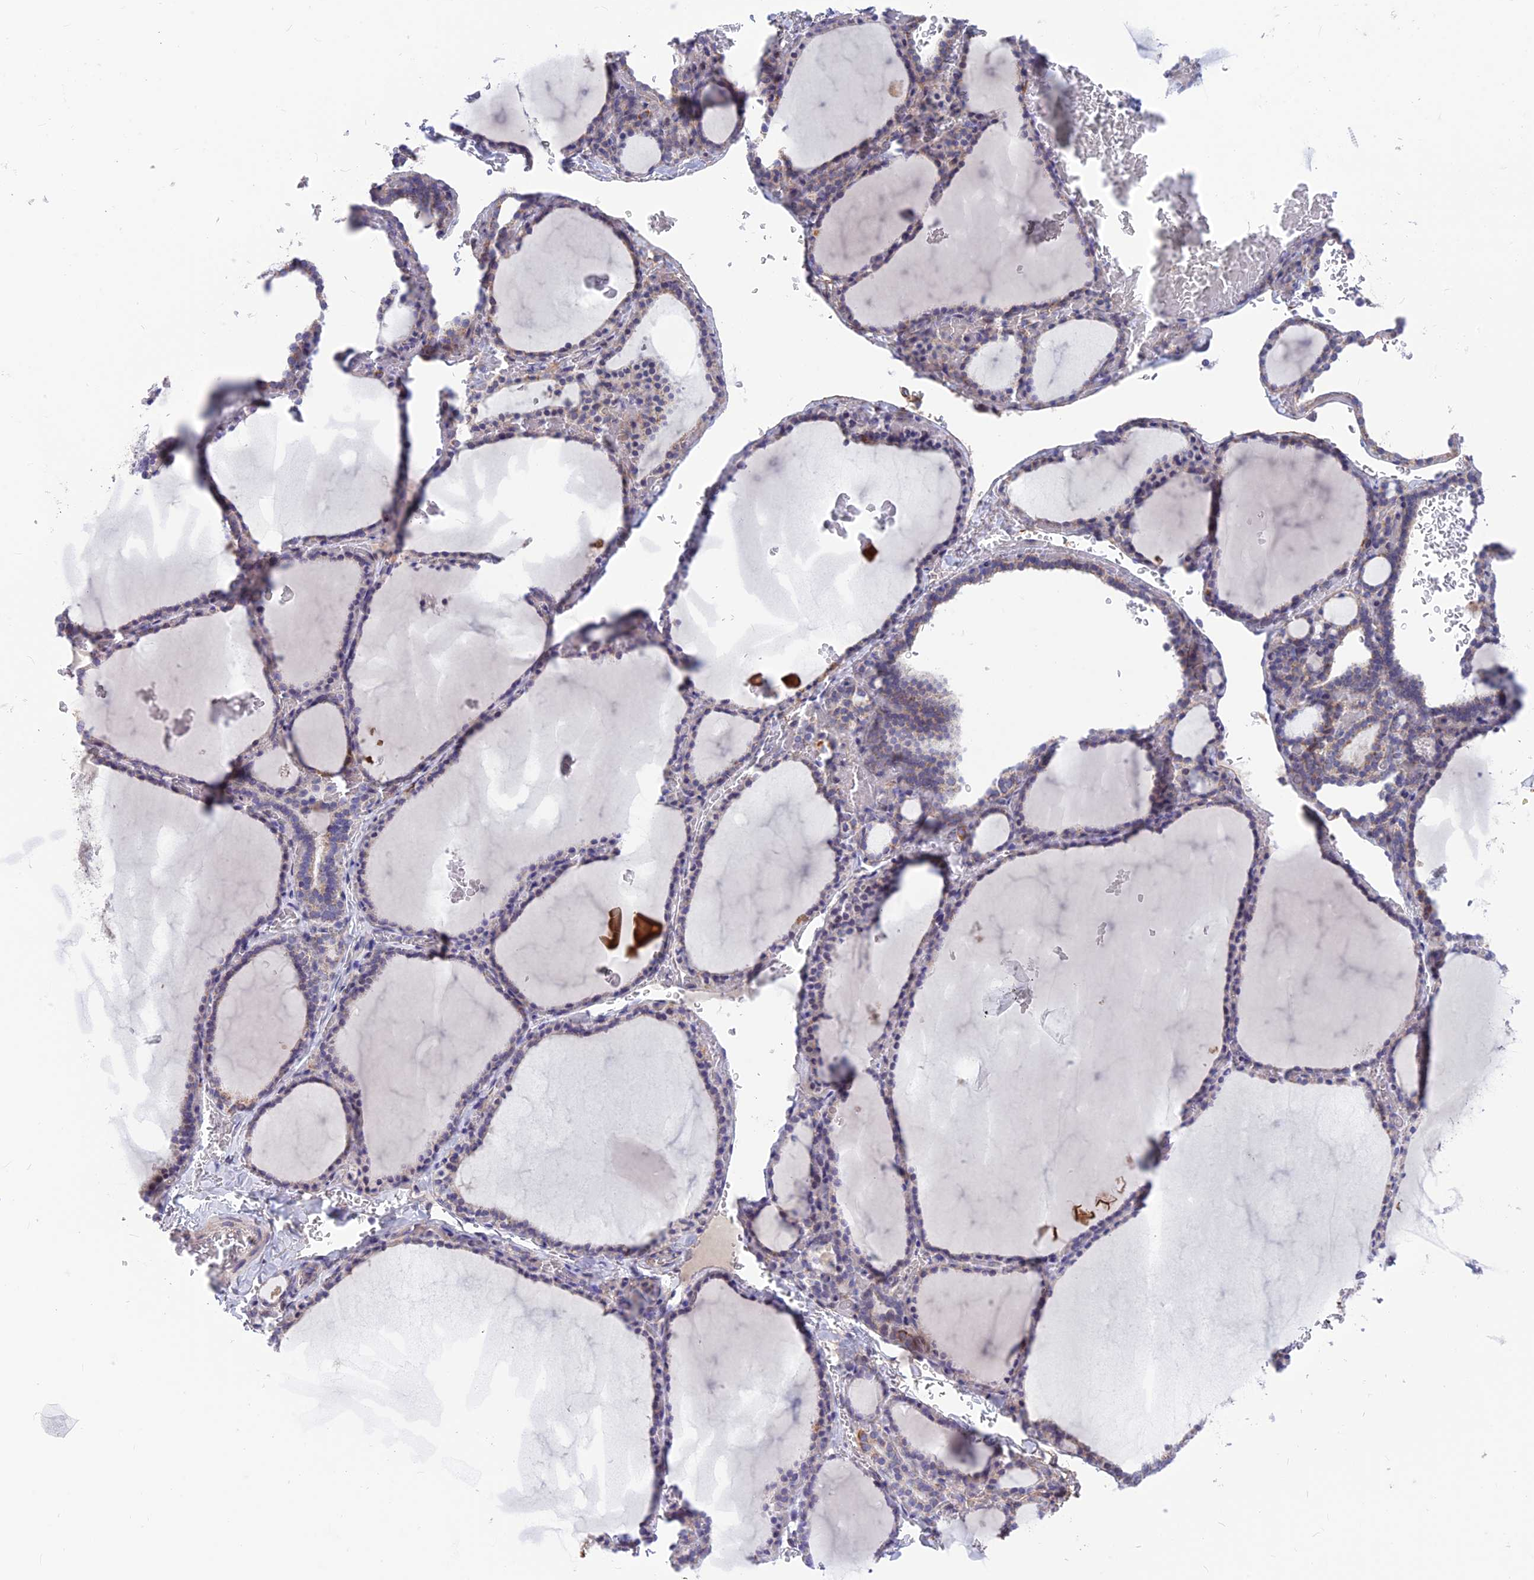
{"staining": {"intensity": "weak", "quantity": "25%-75%", "location": "cytoplasmic/membranous"}, "tissue": "thyroid gland", "cell_type": "Glandular cells", "image_type": "normal", "snomed": [{"axis": "morphology", "description": "Normal tissue, NOS"}, {"axis": "topography", "description": "Thyroid gland"}], "caption": "Protein staining displays weak cytoplasmic/membranous staining in about 25%-75% of glandular cells in unremarkable thyroid gland.", "gene": "PLAC9", "patient": {"sex": "female", "age": 39}}